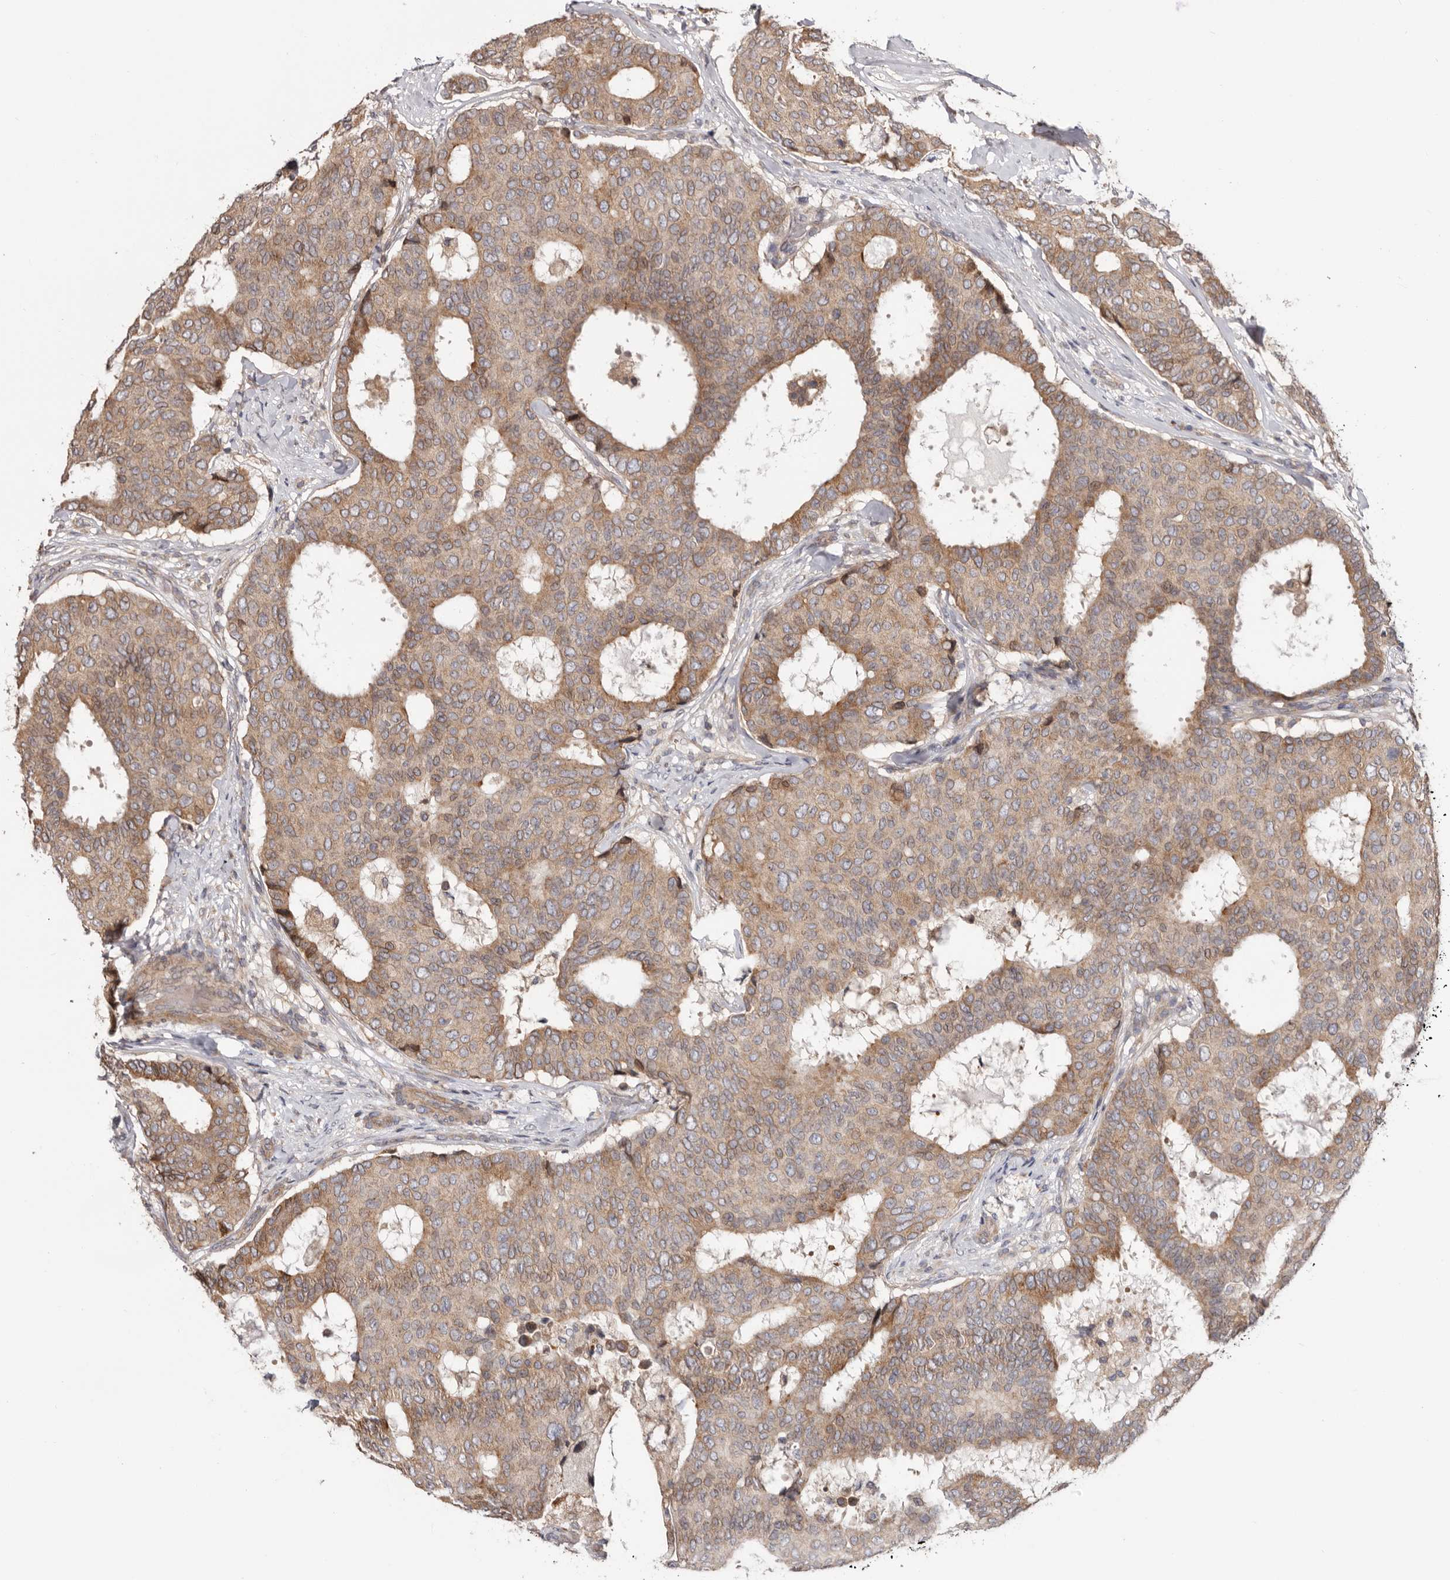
{"staining": {"intensity": "moderate", "quantity": ">75%", "location": "cytoplasmic/membranous"}, "tissue": "breast cancer", "cell_type": "Tumor cells", "image_type": "cancer", "snomed": [{"axis": "morphology", "description": "Duct carcinoma"}, {"axis": "topography", "description": "Breast"}], "caption": "Brown immunohistochemical staining in breast cancer (intraductal carcinoma) displays moderate cytoplasmic/membranous staining in about >75% of tumor cells.", "gene": "TMUB1", "patient": {"sex": "female", "age": 75}}